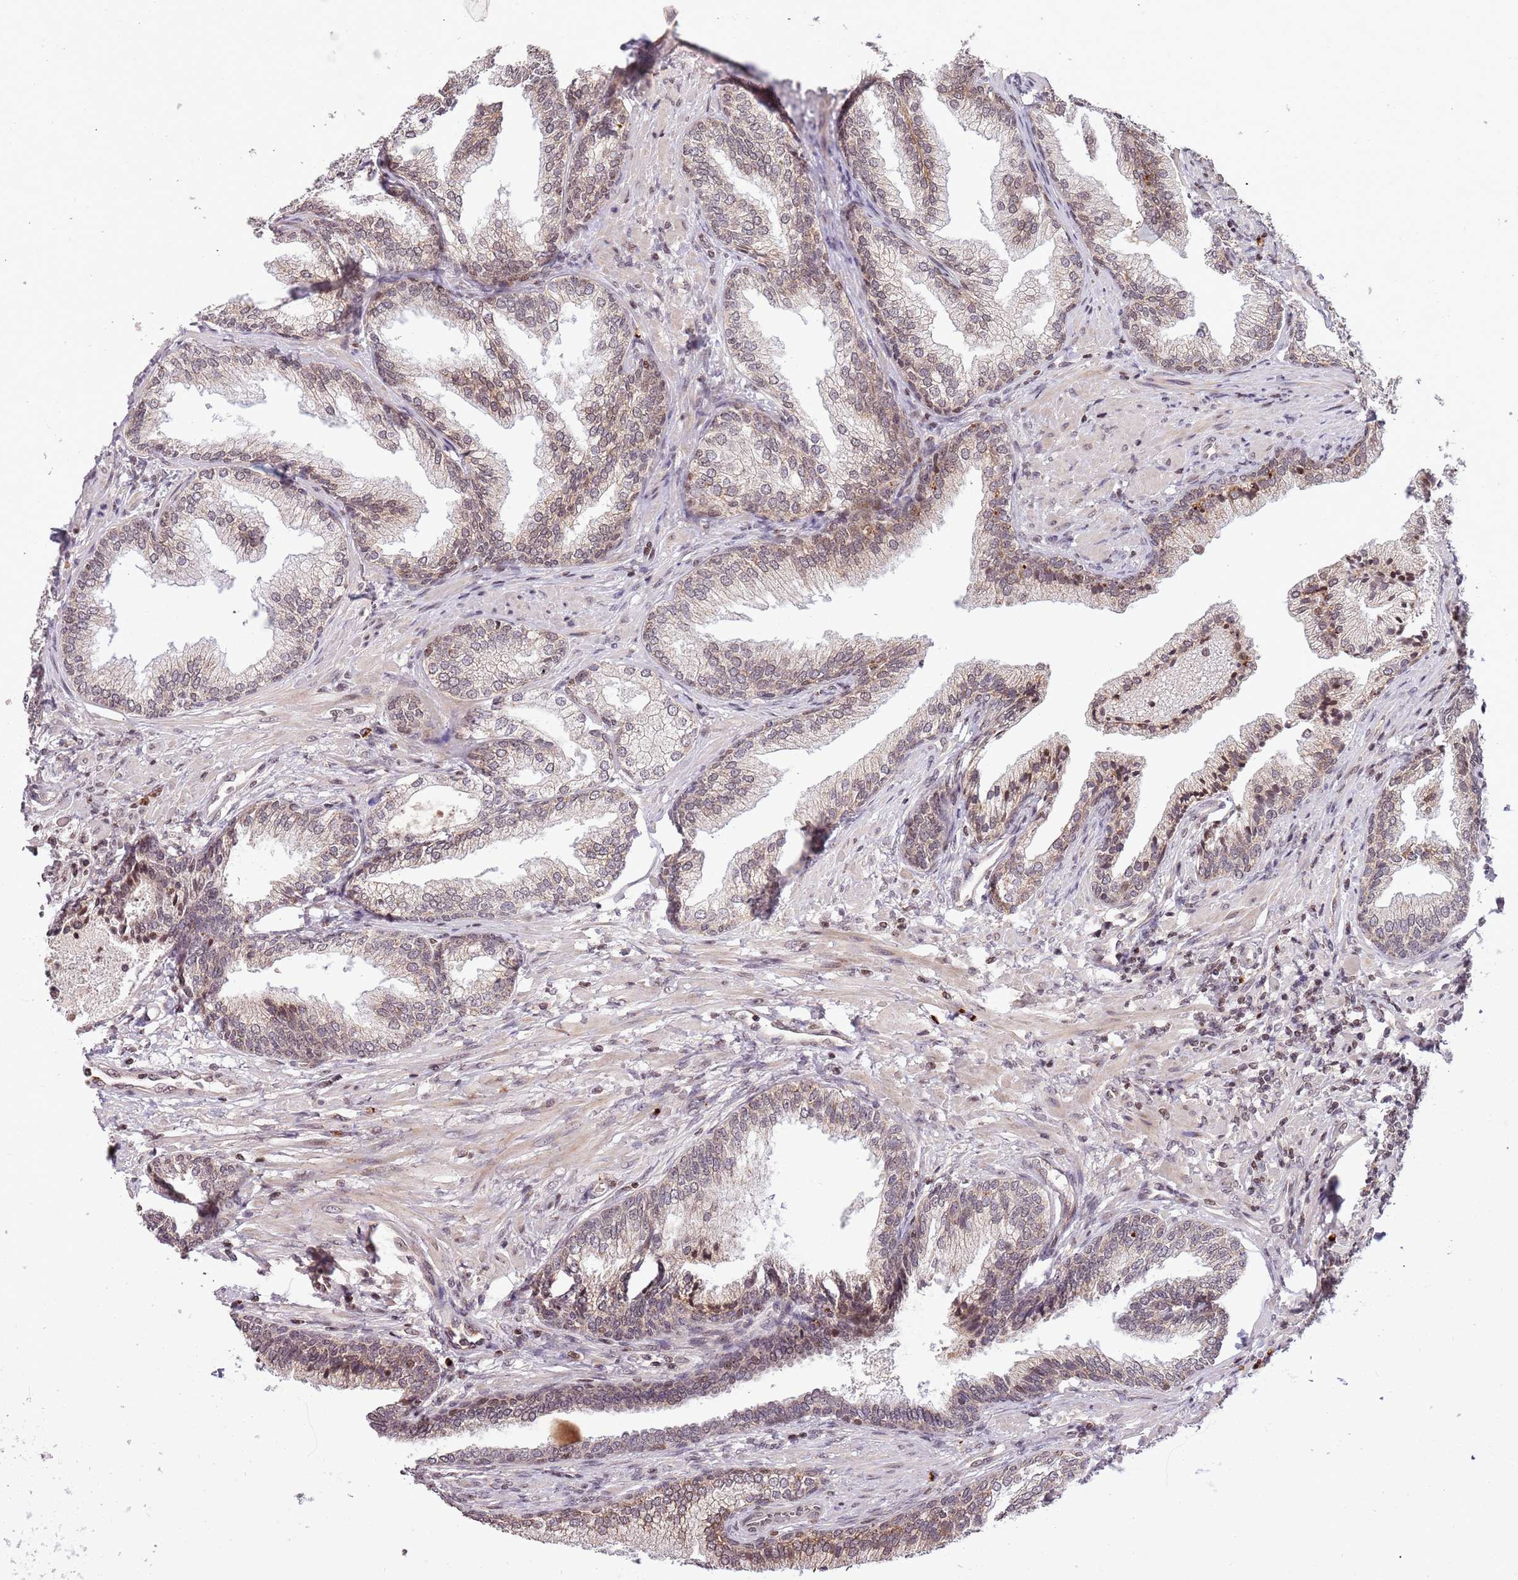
{"staining": {"intensity": "moderate", "quantity": "25%-75%", "location": "cytoplasmic/membranous,nuclear"}, "tissue": "prostate", "cell_type": "Glandular cells", "image_type": "normal", "snomed": [{"axis": "morphology", "description": "Normal tissue, NOS"}, {"axis": "topography", "description": "Prostate"}], "caption": "Brown immunohistochemical staining in benign human prostate demonstrates moderate cytoplasmic/membranous,nuclear staining in approximately 25%-75% of glandular cells. The protein of interest is stained brown, and the nuclei are stained in blue (DAB IHC with brightfield microscopy, high magnification).", "gene": "SAMSN1", "patient": {"sex": "male", "age": 76}}